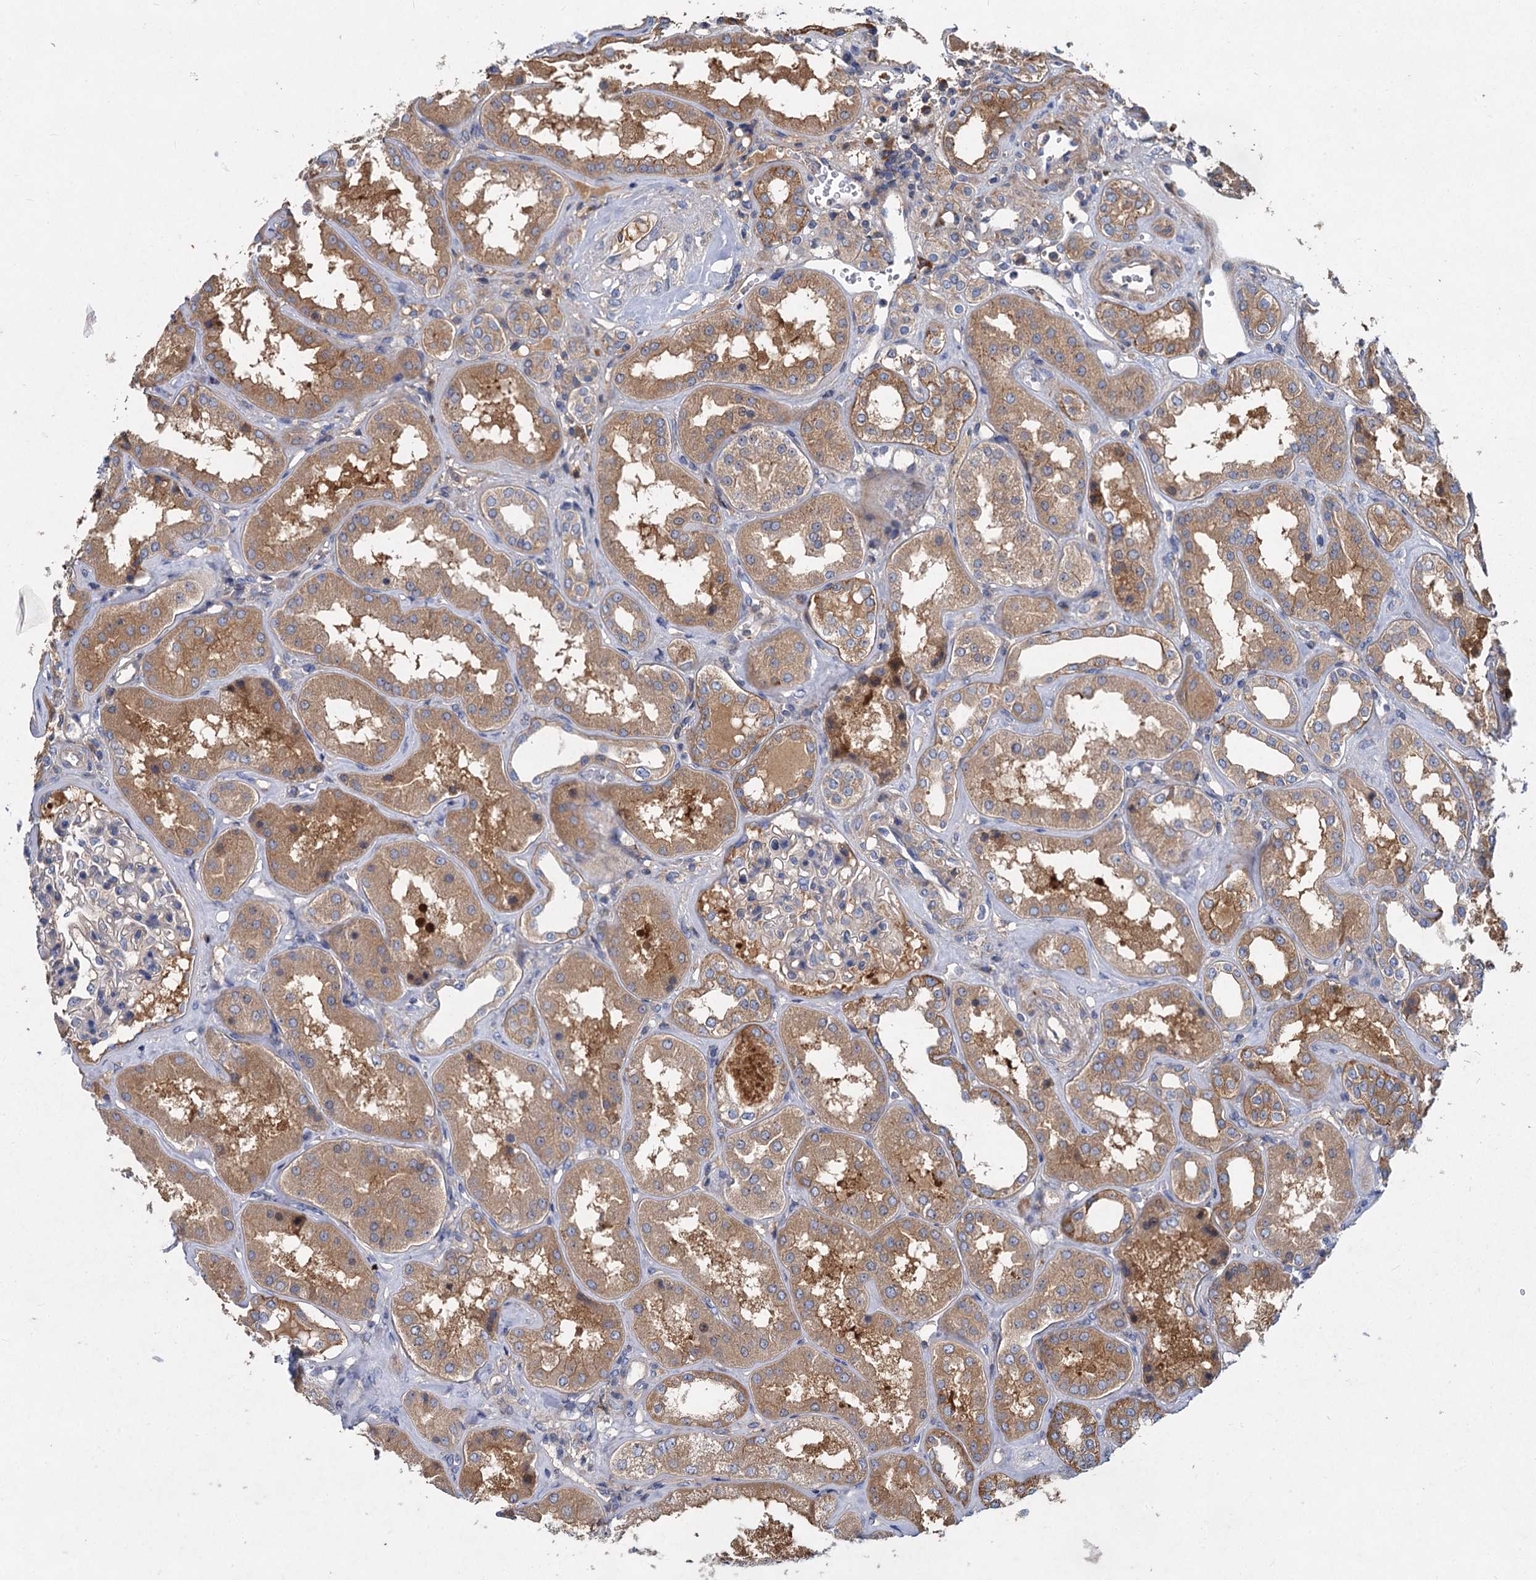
{"staining": {"intensity": "negative", "quantity": "none", "location": "none"}, "tissue": "kidney", "cell_type": "Cells in glomeruli", "image_type": "normal", "snomed": [{"axis": "morphology", "description": "Normal tissue, NOS"}, {"axis": "topography", "description": "Kidney"}], "caption": "Image shows no significant protein staining in cells in glomeruli of benign kidney. Brightfield microscopy of immunohistochemistry stained with DAB (3,3'-diaminobenzidine) (brown) and hematoxylin (blue), captured at high magnification.", "gene": "ALKBH7", "patient": {"sex": "female", "age": 56}}